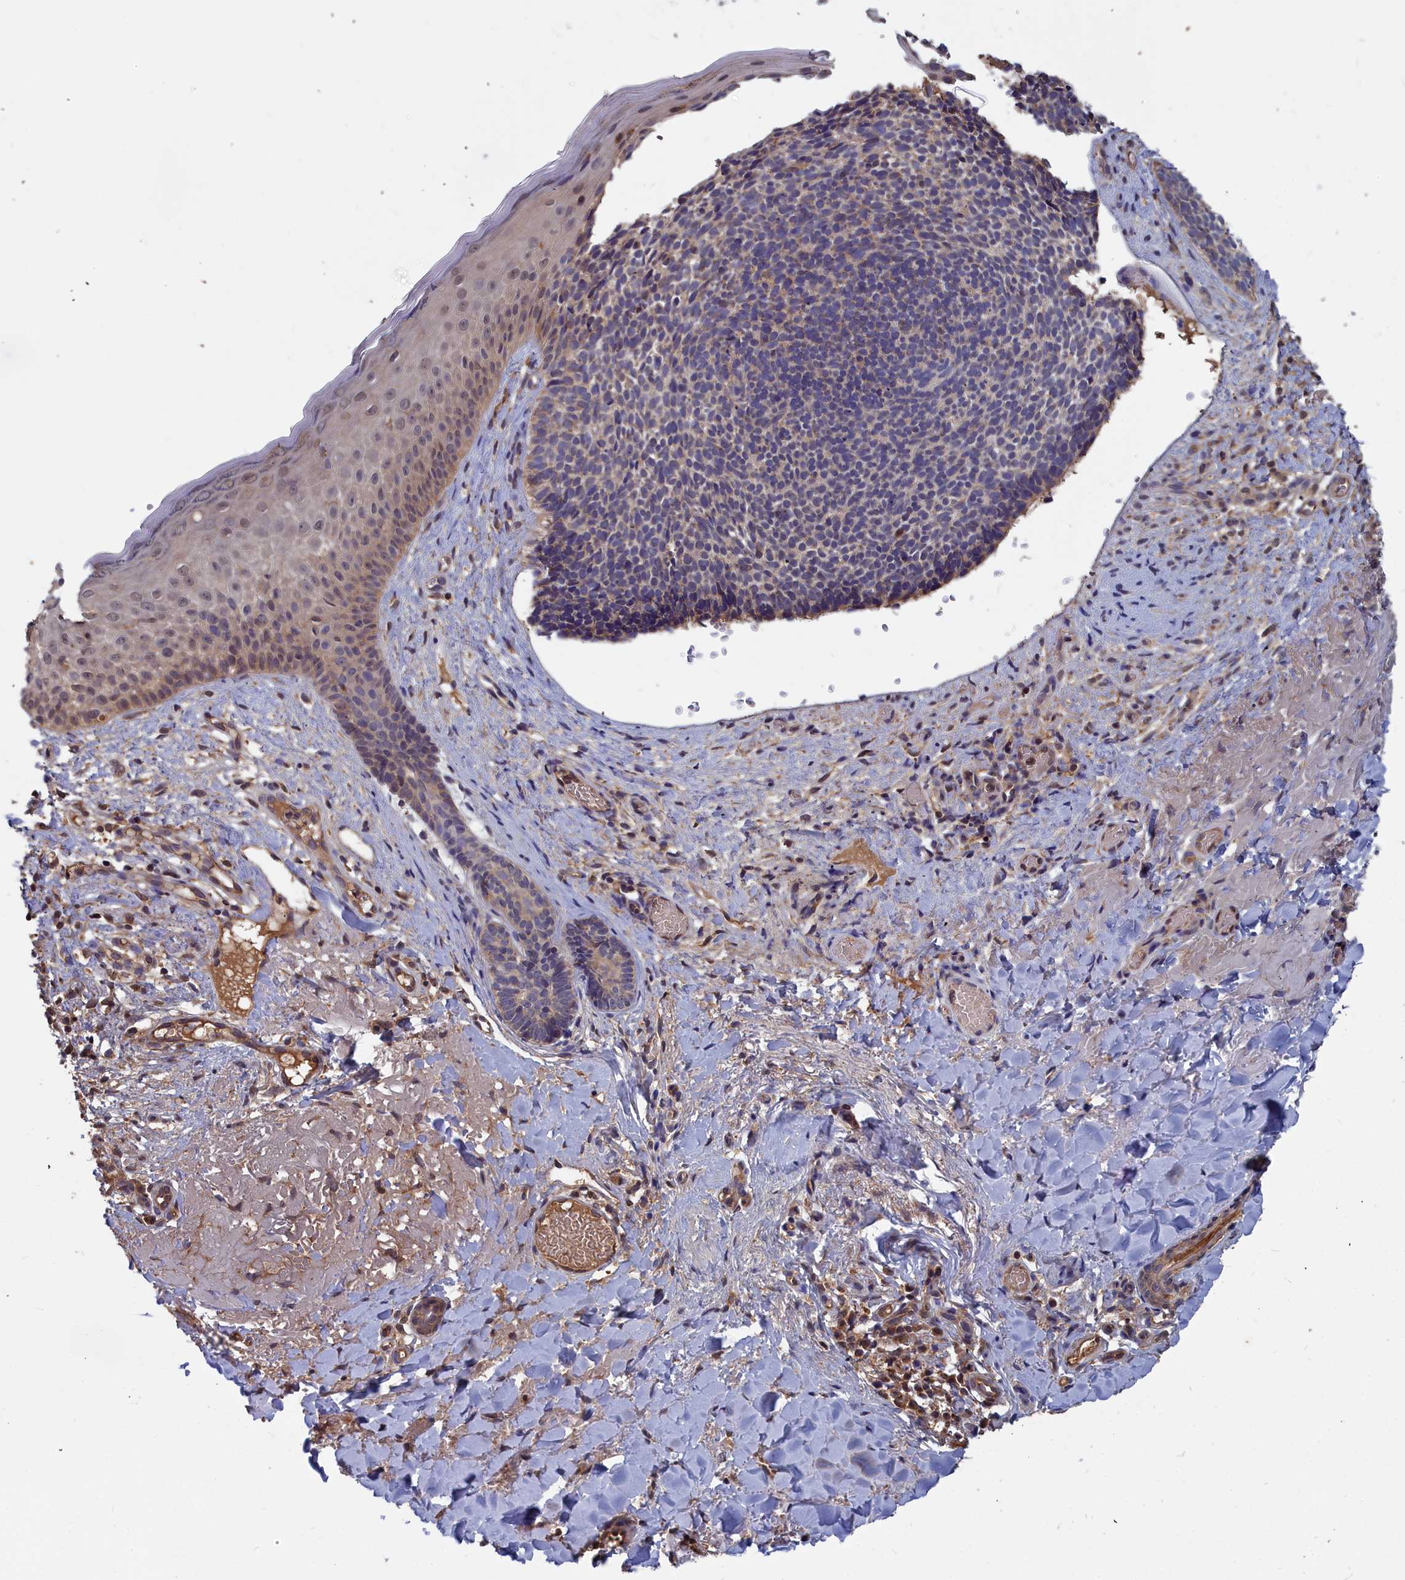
{"staining": {"intensity": "weak", "quantity": "<25%", "location": "cytoplasmic/membranous"}, "tissue": "skin cancer", "cell_type": "Tumor cells", "image_type": "cancer", "snomed": [{"axis": "morphology", "description": "Basal cell carcinoma"}, {"axis": "topography", "description": "Skin"}], "caption": "Histopathology image shows no significant protein staining in tumor cells of skin cancer.", "gene": "GFRA2", "patient": {"sex": "male", "age": 84}}